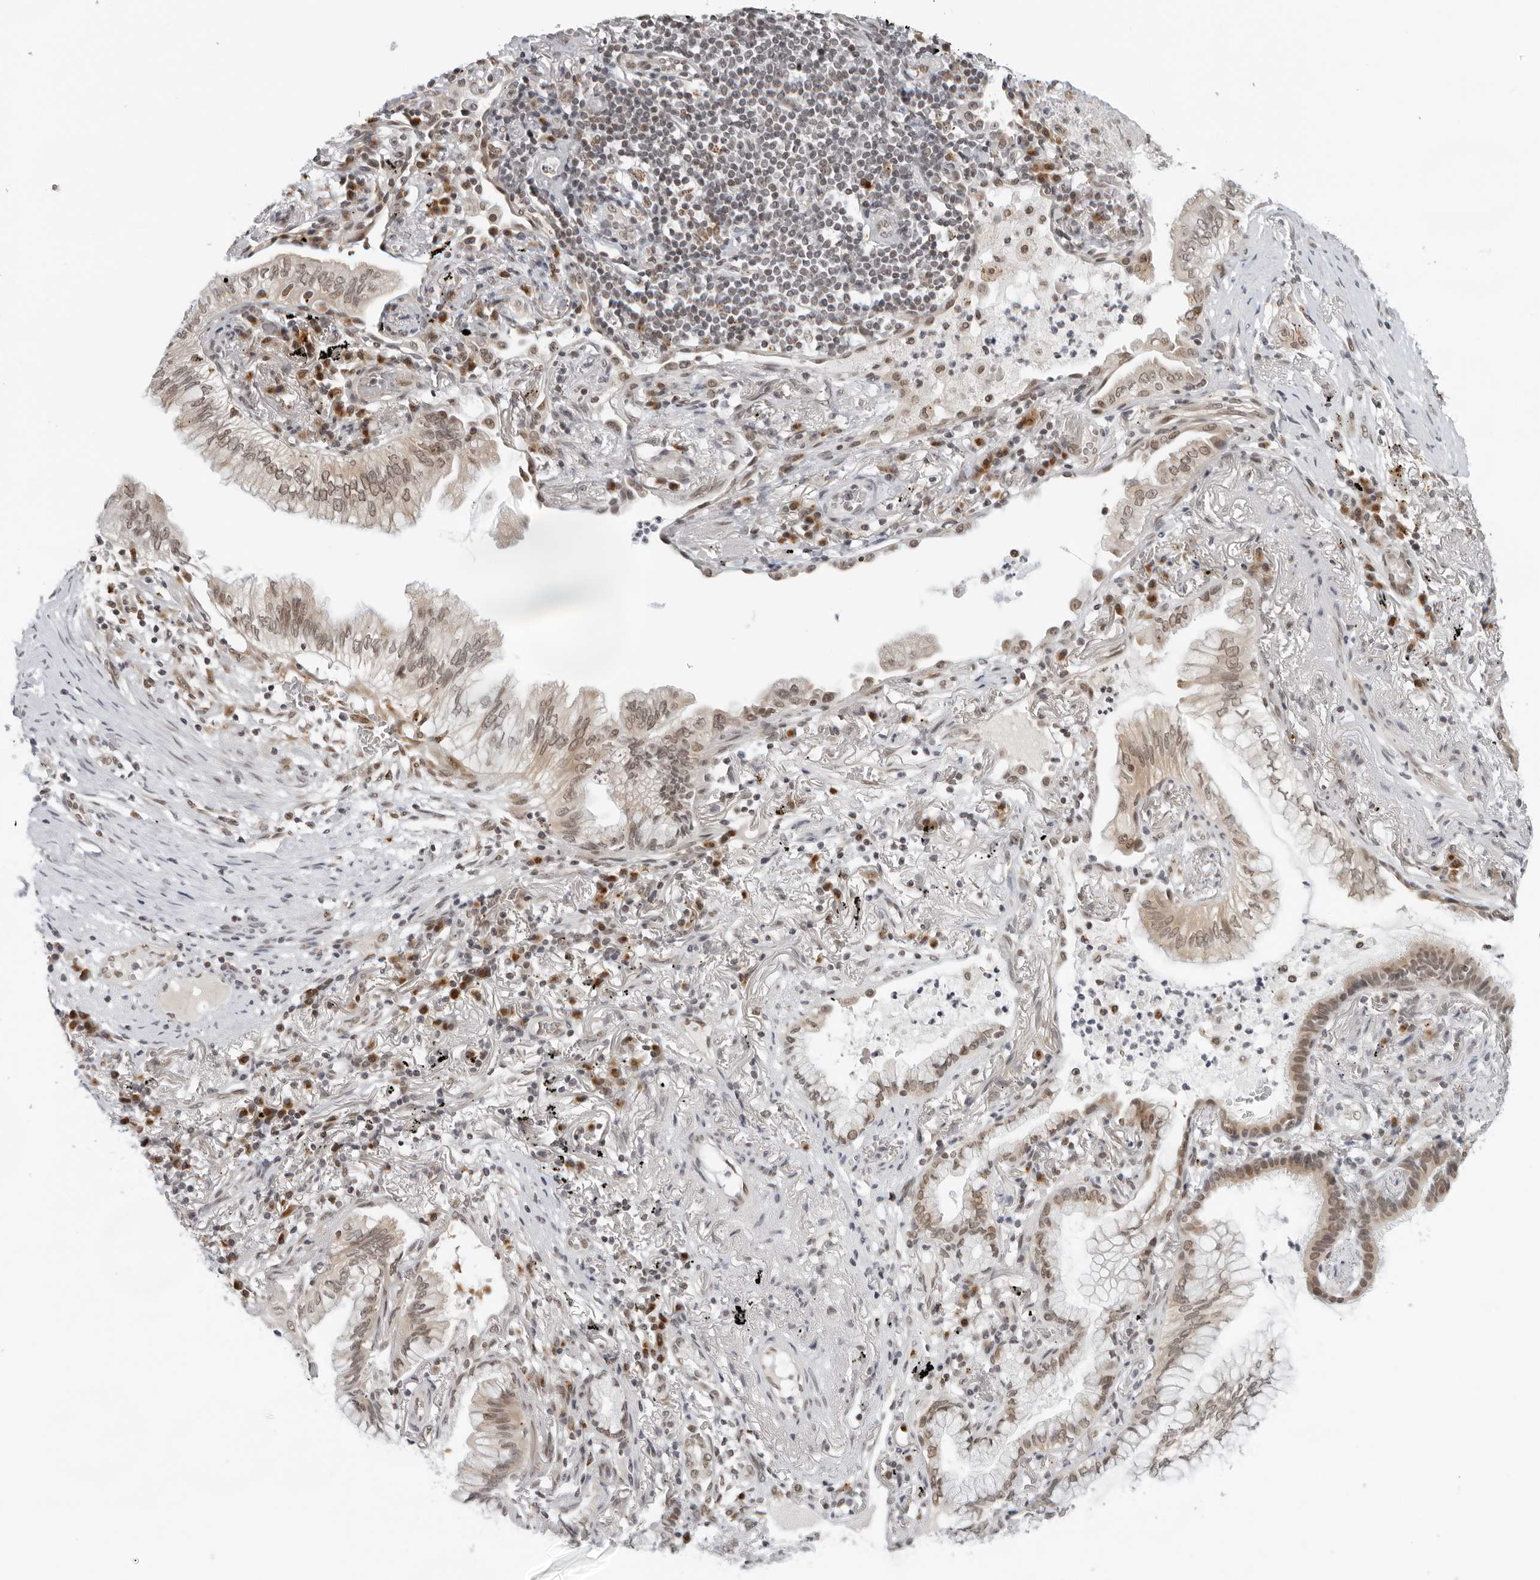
{"staining": {"intensity": "moderate", "quantity": ">75%", "location": "nuclear"}, "tissue": "lung cancer", "cell_type": "Tumor cells", "image_type": "cancer", "snomed": [{"axis": "morphology", "description": "Adenocarcinoma, NOS"}, {"axis": "topography", "description": "Lung"}], "caption": "This is a micrograph of IHC staining of lung cancer, which shows moderate expression in the nuclear of tumor cells.", "gene": "TOX4", "patient": {"sex": "female", "age": 70}}